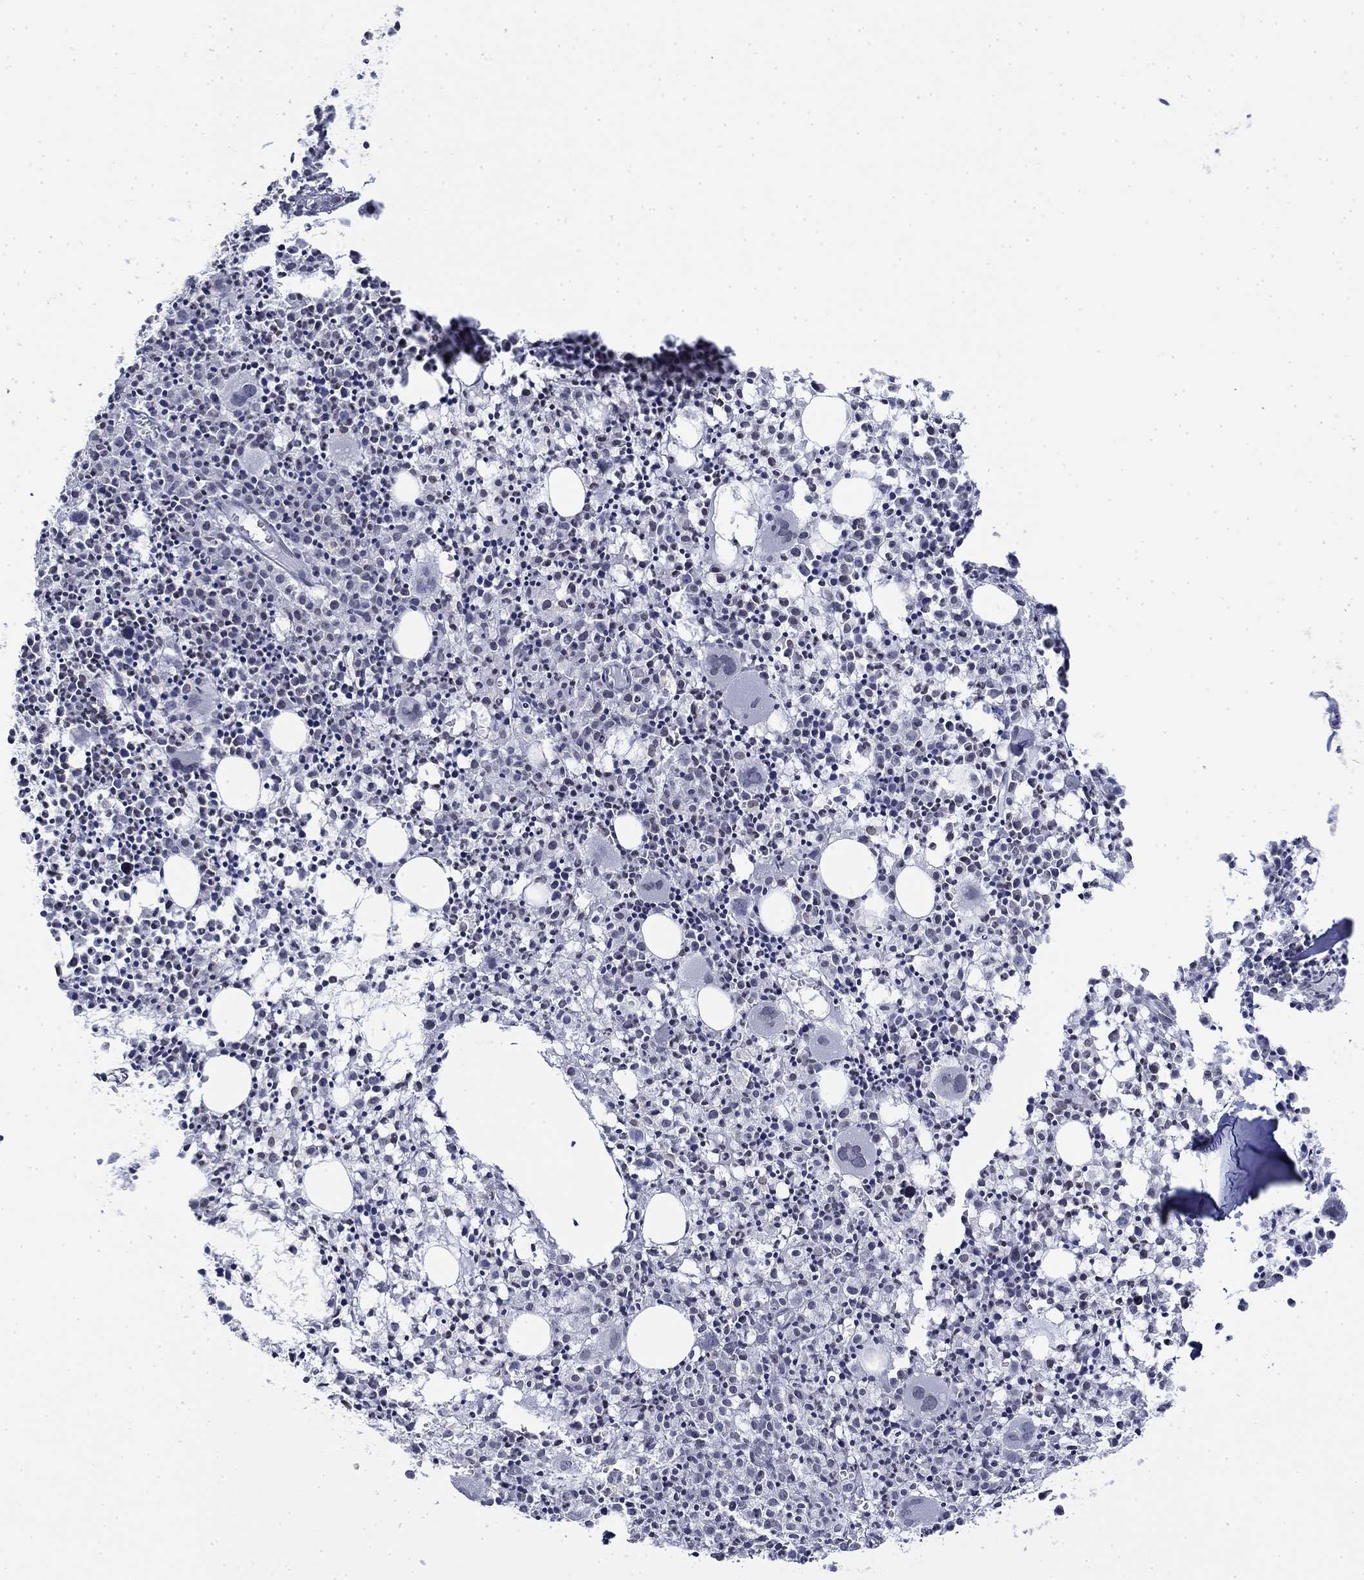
{"staining": {"intensity": "moderate", "quantity": "<25%", "location": "nuclear"}, "tissue": "bone marrow", "cell_type": "Hematopoietic cells", "image_type": "normal", "snomed": [{"axis": "morphology", "description": "Normal tissue, NOS"}, {"axis": "morphology", "description": "Inflammation, NOS"}, {"axis": "topography", "description": "Bone marrow"}], "caption": "This photomicrograph reveals immunohistochemistry (IHC) staining of normal bone marrow, with low moderate nuclear staining in approximately <25% of hematopoietic cells.", "gene": "TOR1AIP1", "patient": {"sex": "male", "age": 3}}